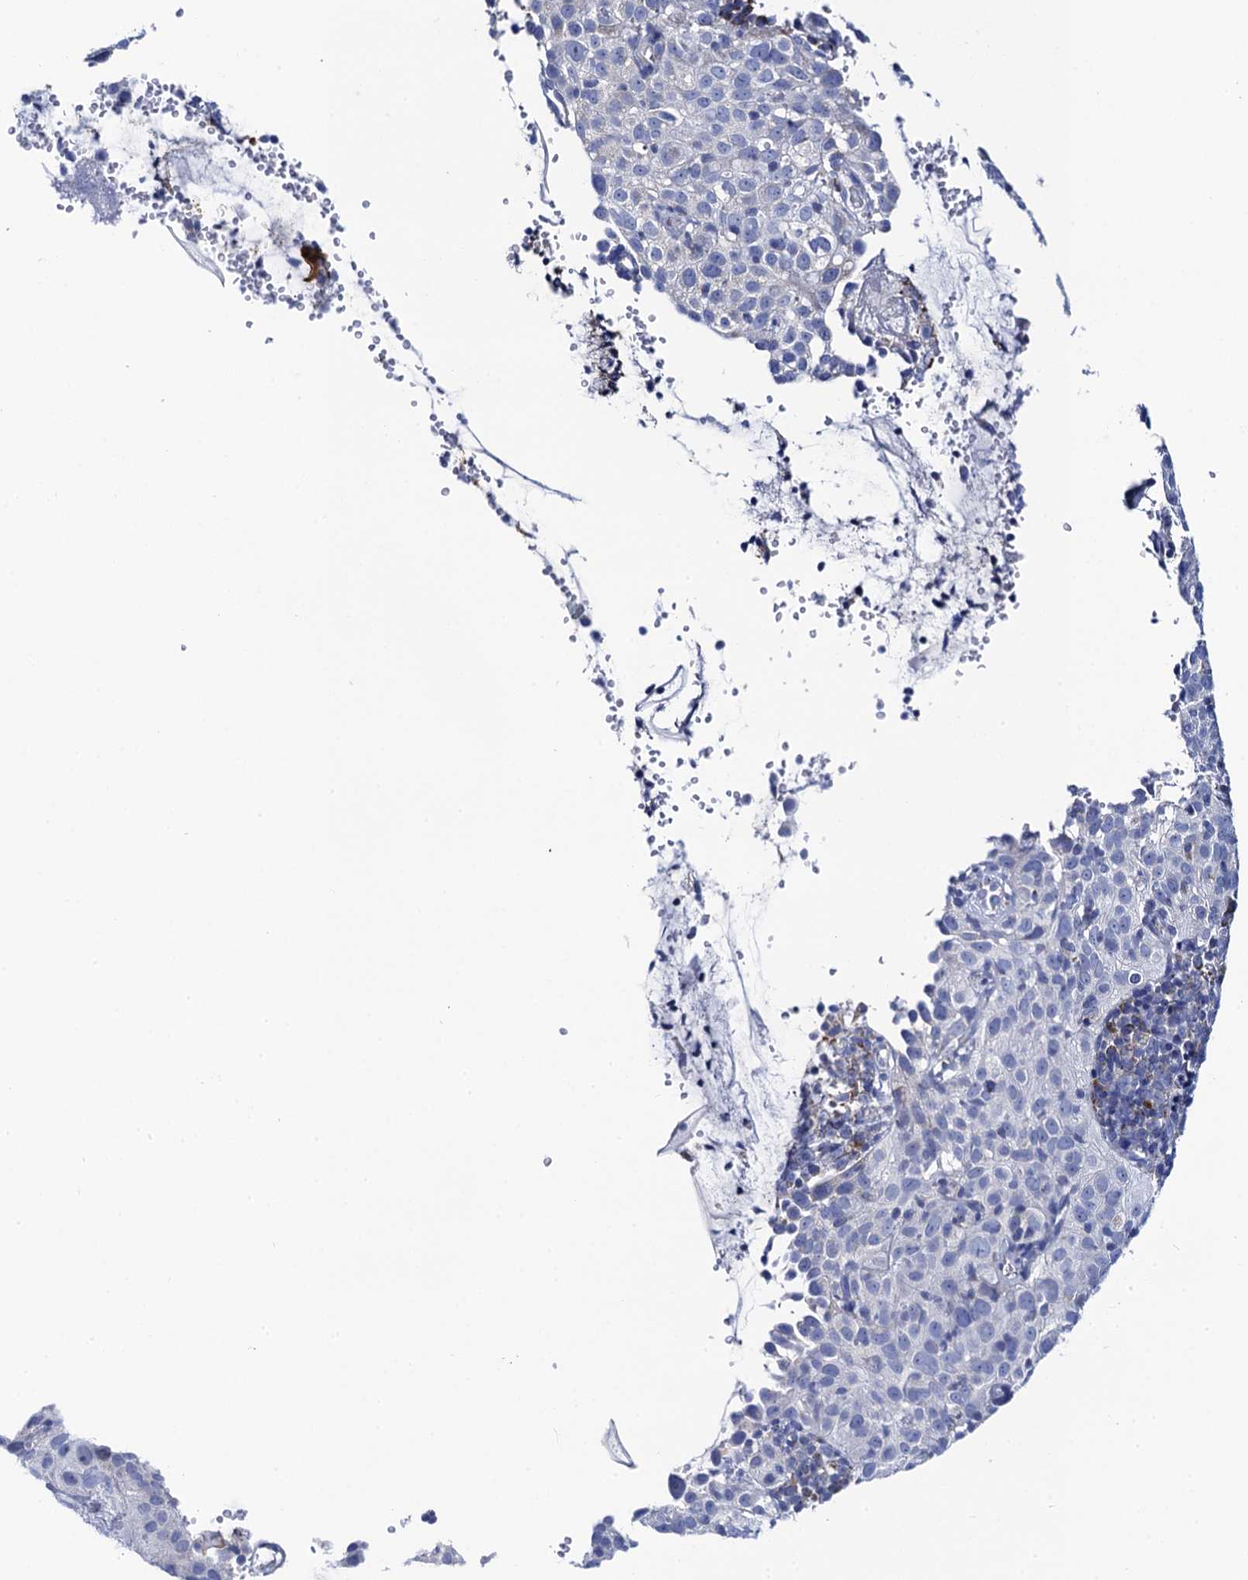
{"staining": {"intensity": "negative", "quantity": "none", "location": "none"}, "tissue": "cervical cancer", "cell_type": "Tumor cells", "image_type": "cancer", "snomed": [{"axis": "morphology", "description": "Squamous cell carcinoma, NOS"}, {"axis": "topography", "description": "Cervix"}], "caption": "There is no significant expression in tumor cells of cervical cancer.", "gene": "ACADSB", "patient": {"sex": "female", "age": 31}}